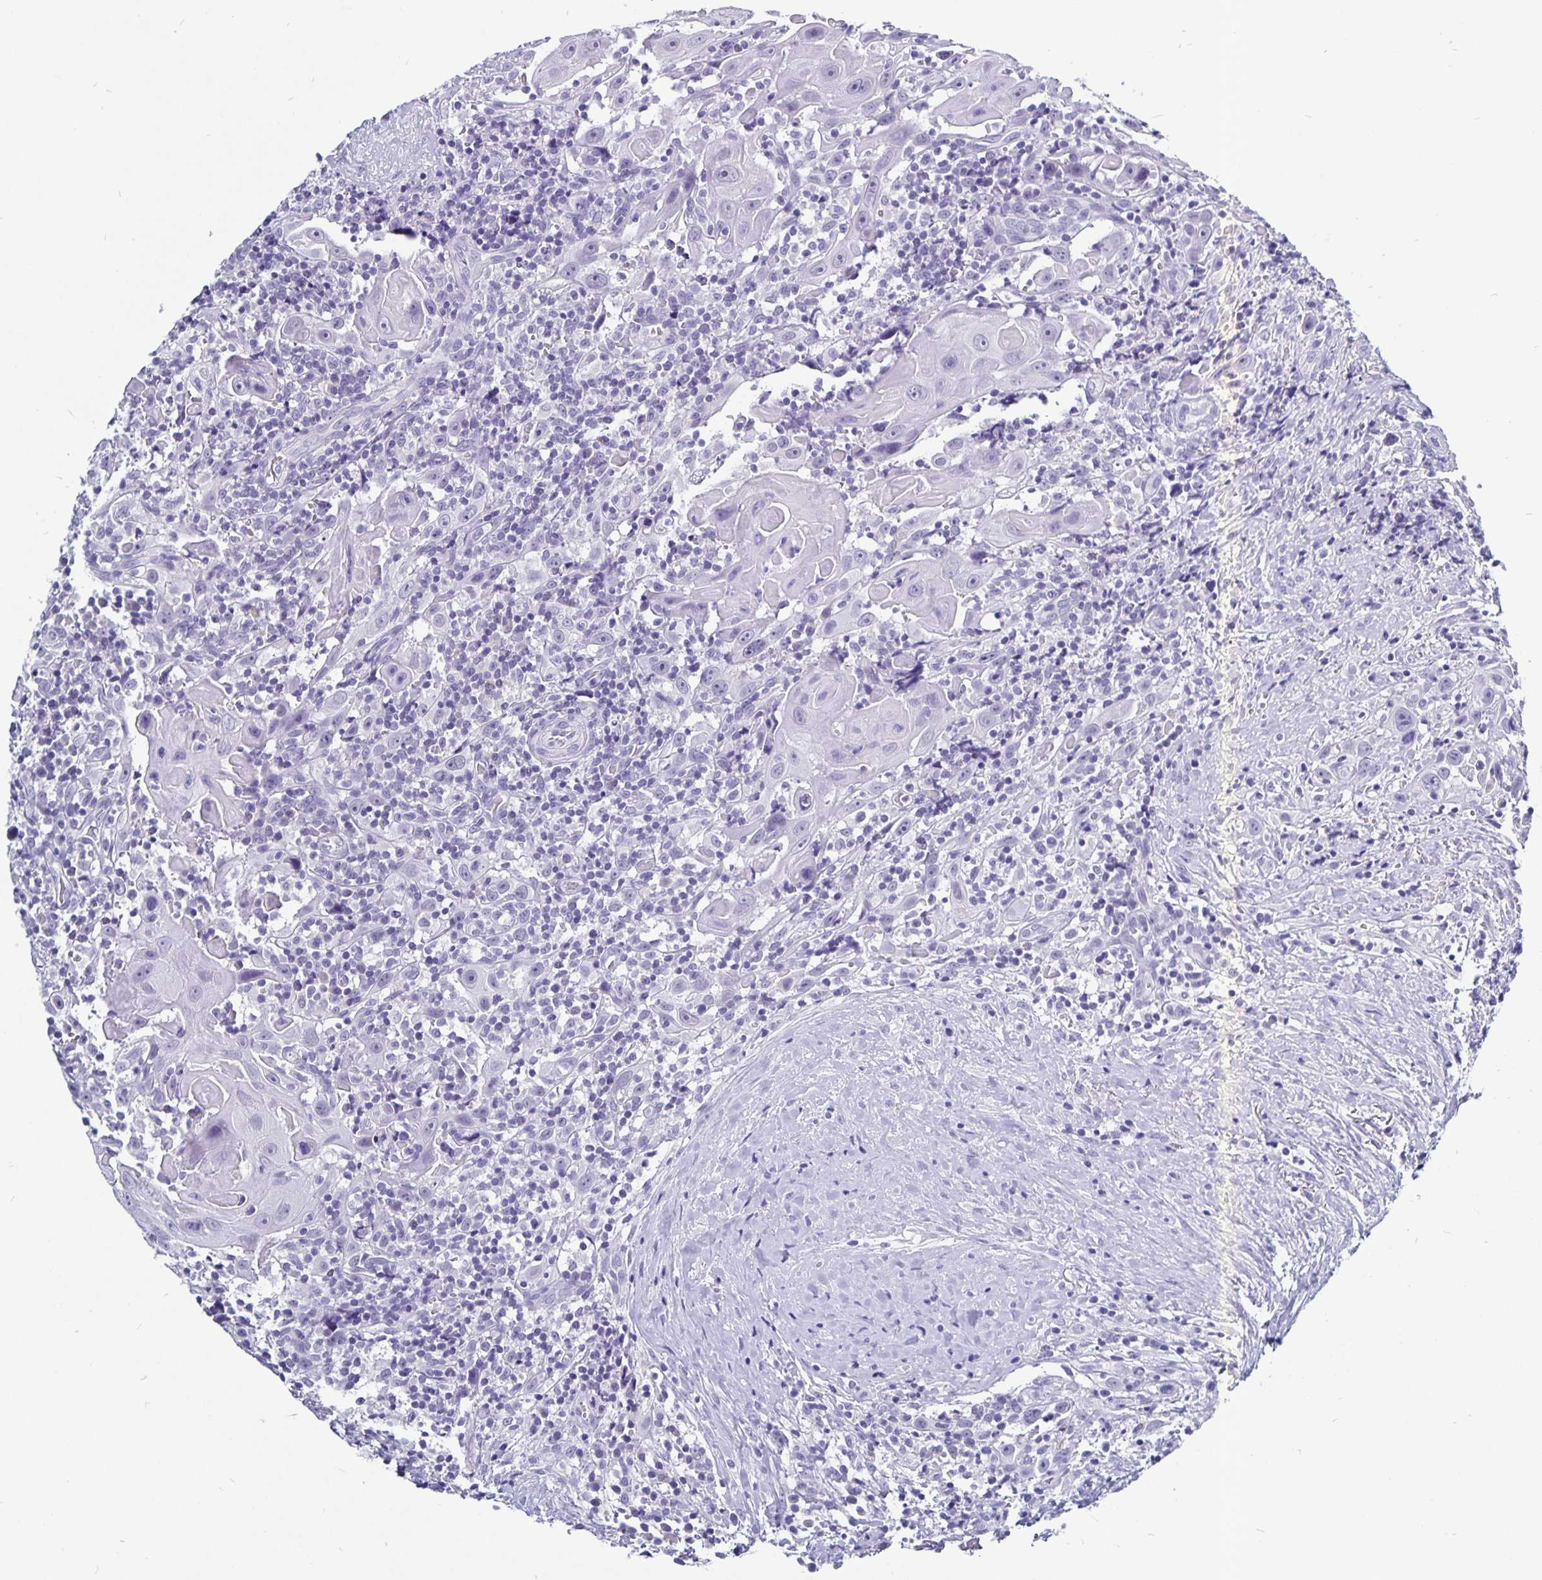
{"staining": {"intensity": "negative", "quantity": "none", "location": "none"}, "tissue": "head and neck cancer", "cell_type": "Tumor cells", "image_type": "cancer", "snomed": [{"axis": "morphology", "description": "Squamous cell carcinoma, NOS"}, {"axis": "topography", "description": "Head-Neck"}], "caption": "Tumor cells show no significant protein expression in squamous cell carcinoma (head and neck).", "gene": "ODF3B", "patient": {"sex": "female", "age": 95}}